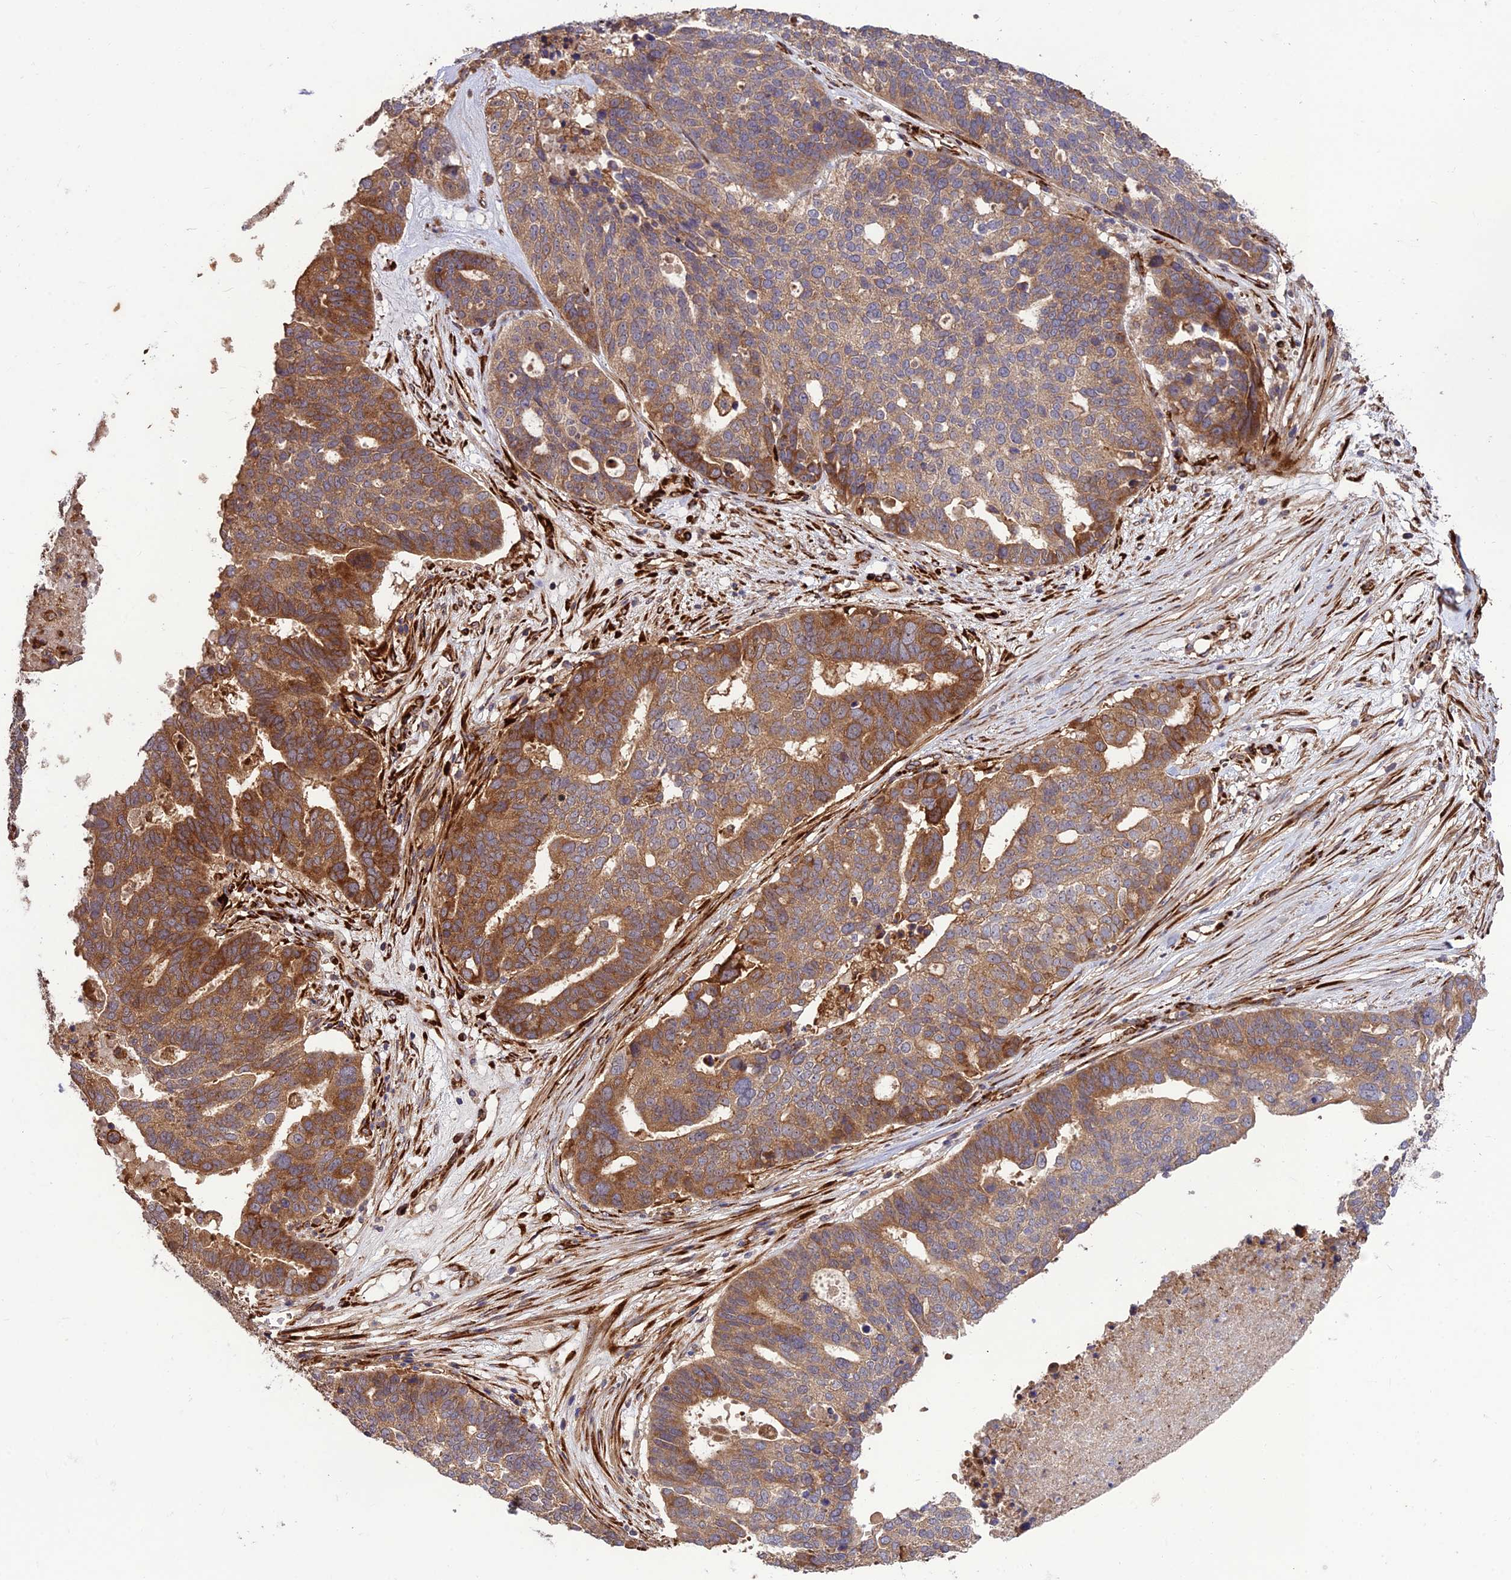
{"staining": {"intensity": "moderate", "quantity": ">75%", "location": "cytoplasmic/membranous"}, "tissue": "ovarian cancer", "cell_type": "Tumor cells", "image_type": "cancer", "snomed": [{"axis": "morphology", "description": "Cystadenocarcinoma, serous, NOS"}, {"axis": "topography", "description": "Ovary"}], "caption": "Protein staining of ovarian cancer tissue shows moderate cytoplasmic/membranous positivity in approximately >75% of tumor cells. (DAB IHC, brown staining for protein, blue staining for nuclei).", "gene": "CRTAP", "patient": {"sex": "female", "age": 59}}